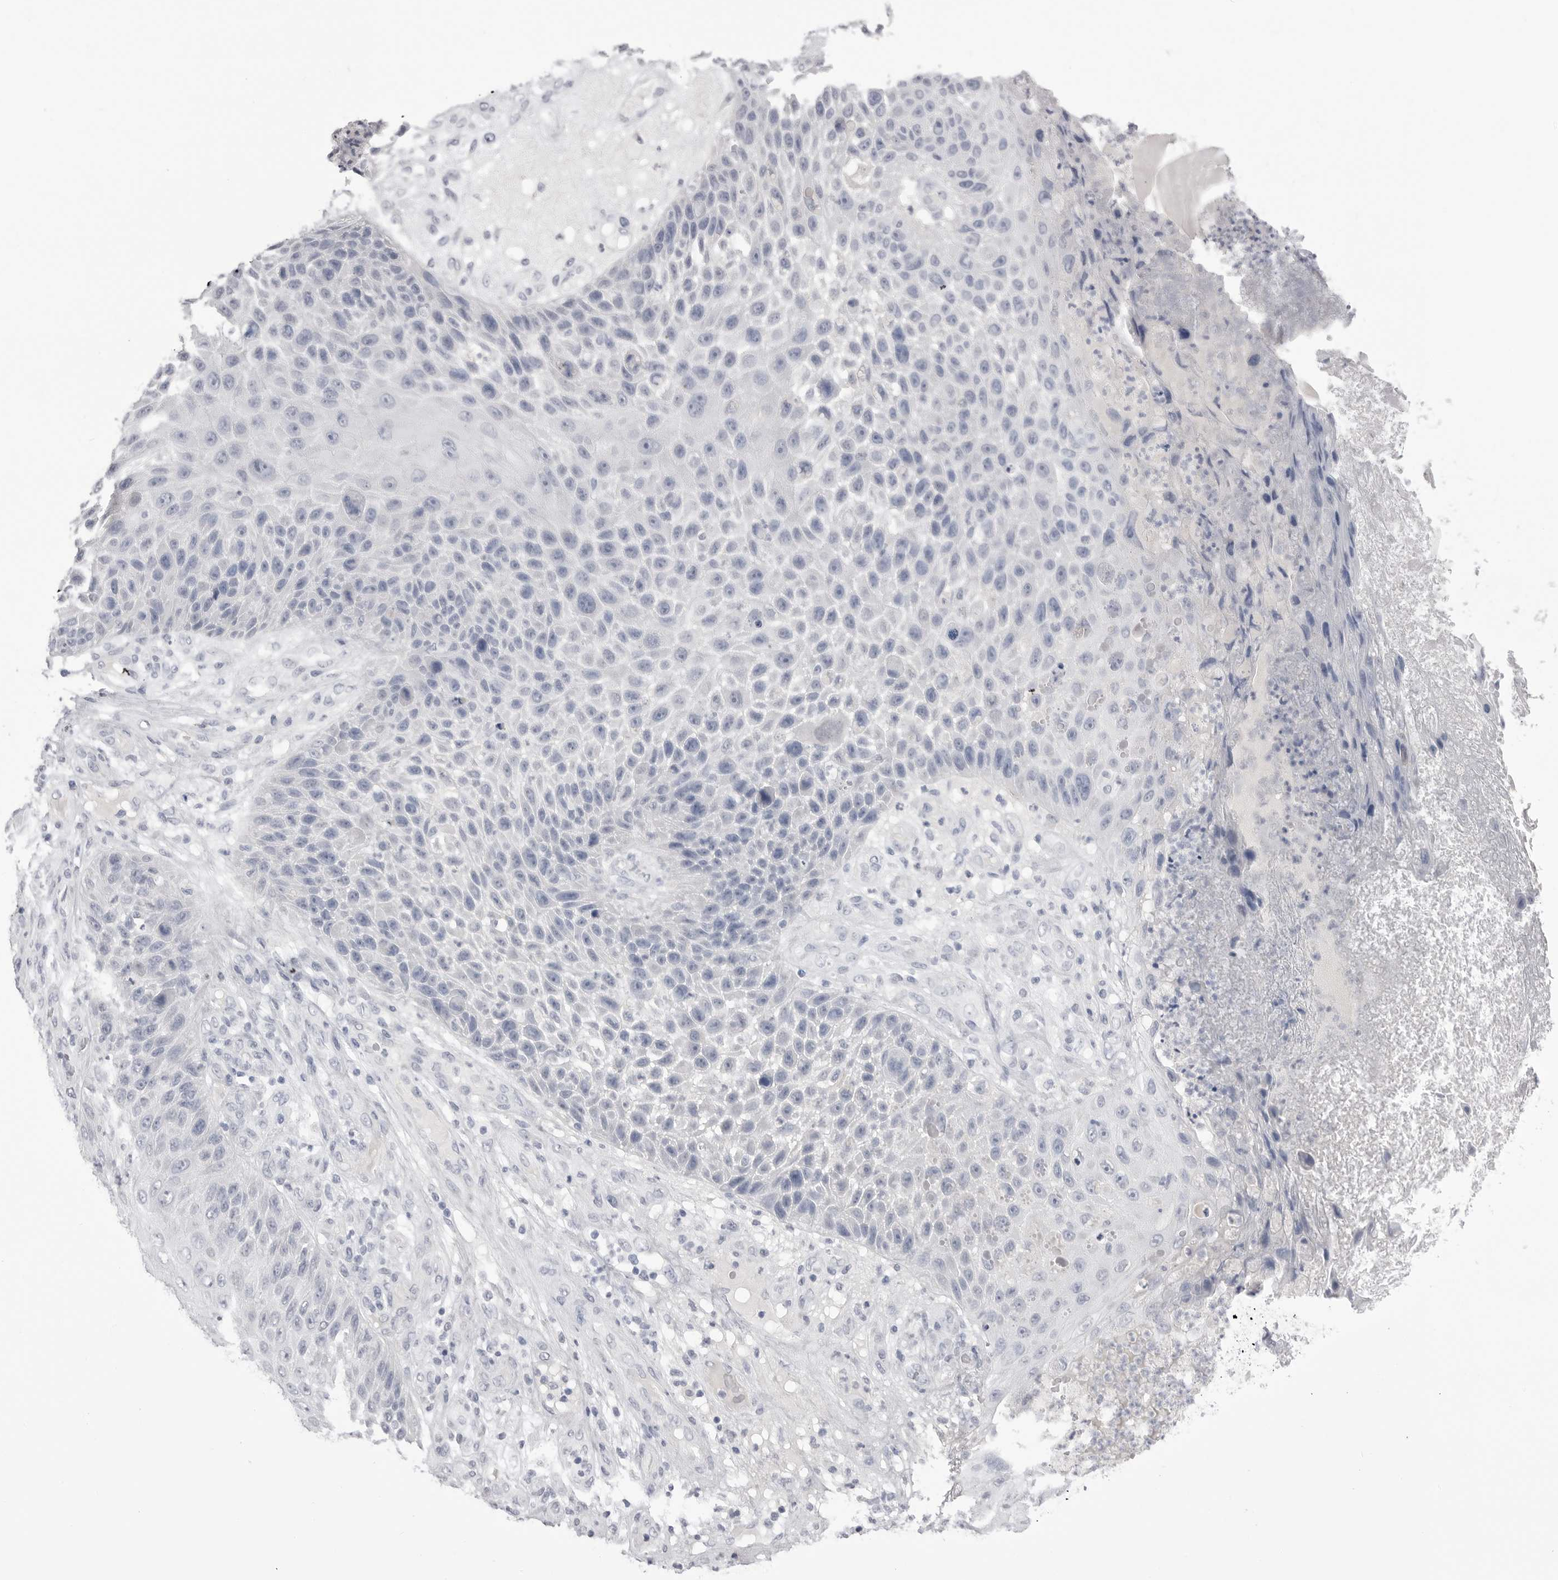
{"staining": {"intensity": "negative", "quantity": "none", "location": "none"}, "tissue": "skin cancer", "cell_type": "Tumor cells", "image_type": "cancer", "snomed": [{"axis": "morphology", "description": "Squamous cell carcinoma, NOS"}, {"axis": "topography", "description": "Skin"}], "caption": "A high-resolution photomicrograph shows immunohistochemistry (IHC) staining of squamous cell carcinoma (skin), which demonstrates no significant staining in tumor cells.", "gene": "CPB1", "patient": {"sex": "female", "age": 88}}